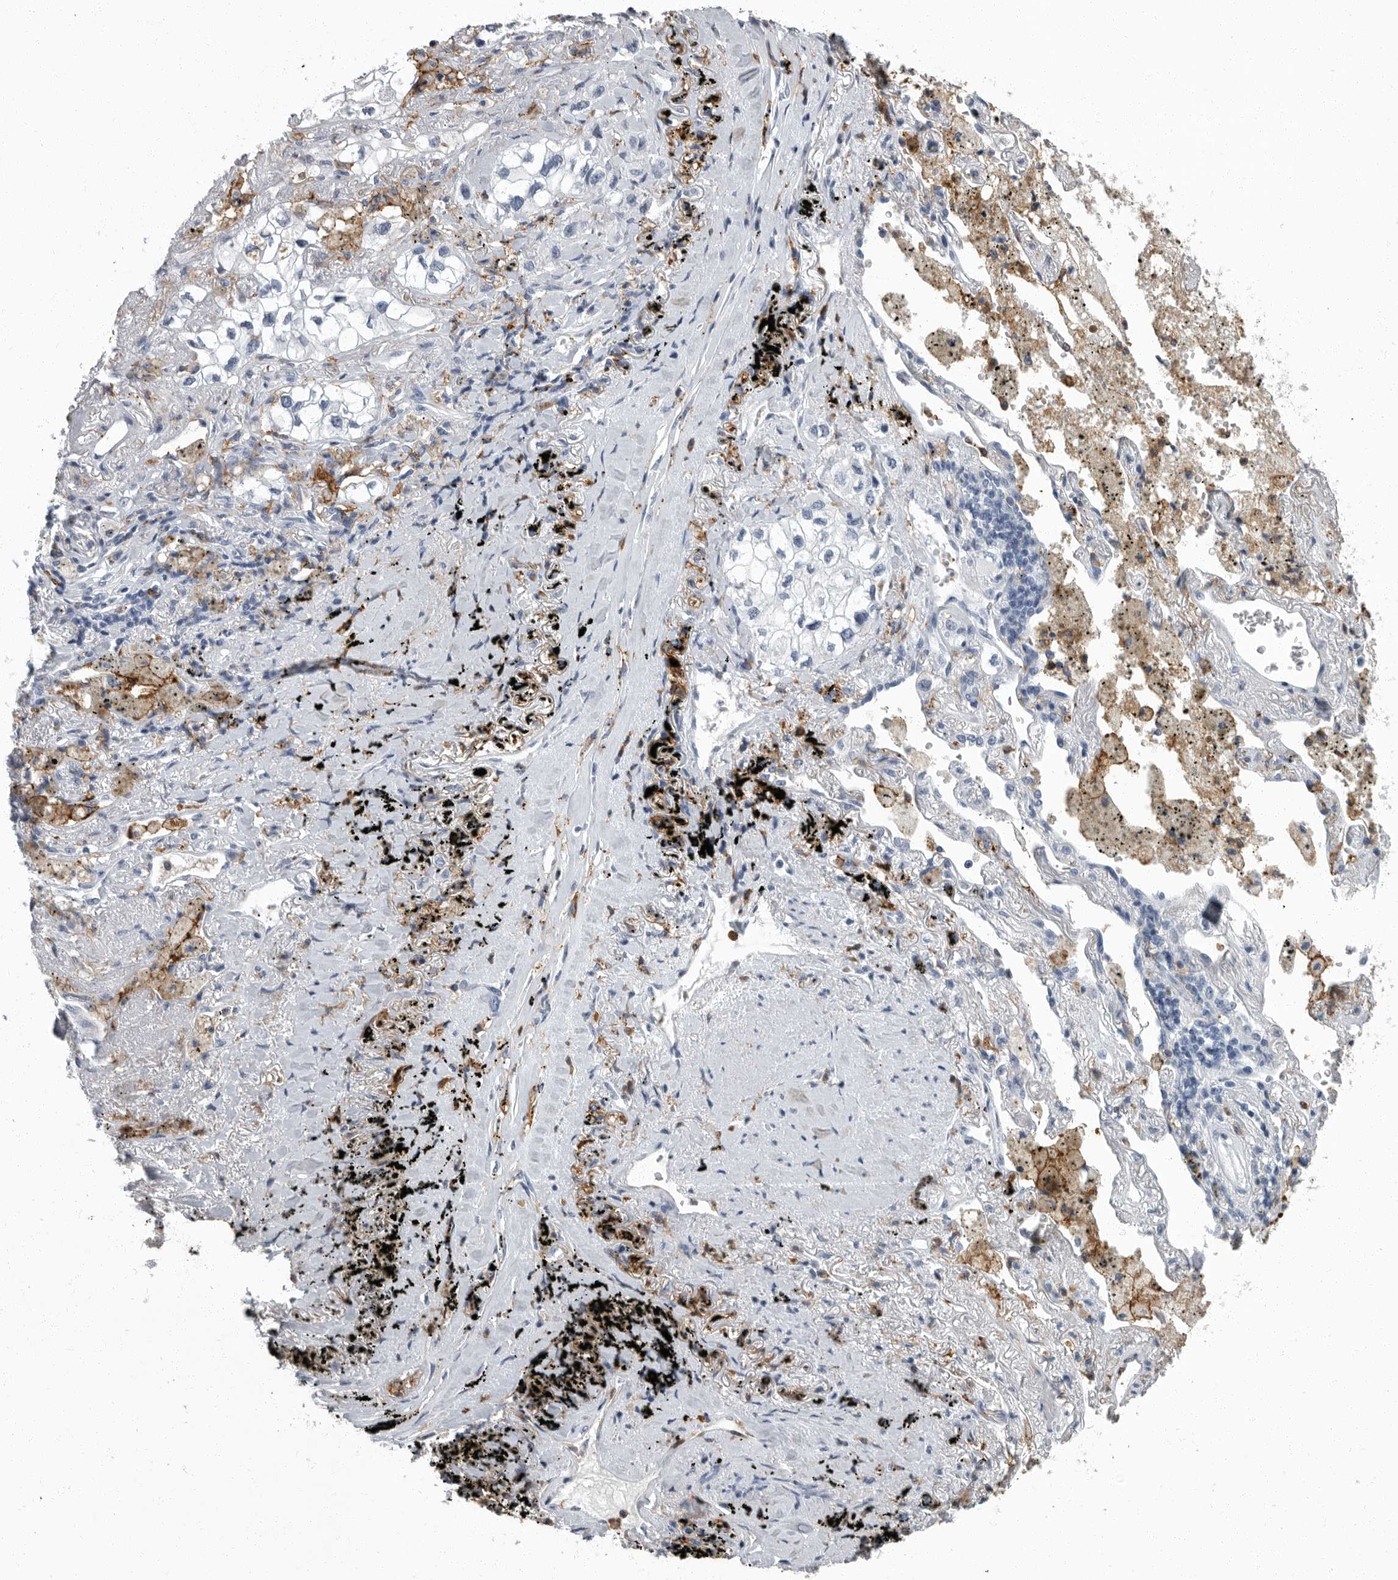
{"staining": {"intensity": "negative", "quantity": "none", "location": "none"}, "tissue": "lung cancer", "cell_type": "Tumor cells", "image_type": "cancer", "snomed": [{"axis": "morphology", "description": "Adenocarcinoma, NOS"}, {"axis": "topography", "description": "Lung"}], "caption": "Tumor cells are negative for protein expression in human lung adenocarcinoma. Nuclei are stained in blue.", "gene": "FCER1G", "patient": {"sex": "male", "age": 63}}